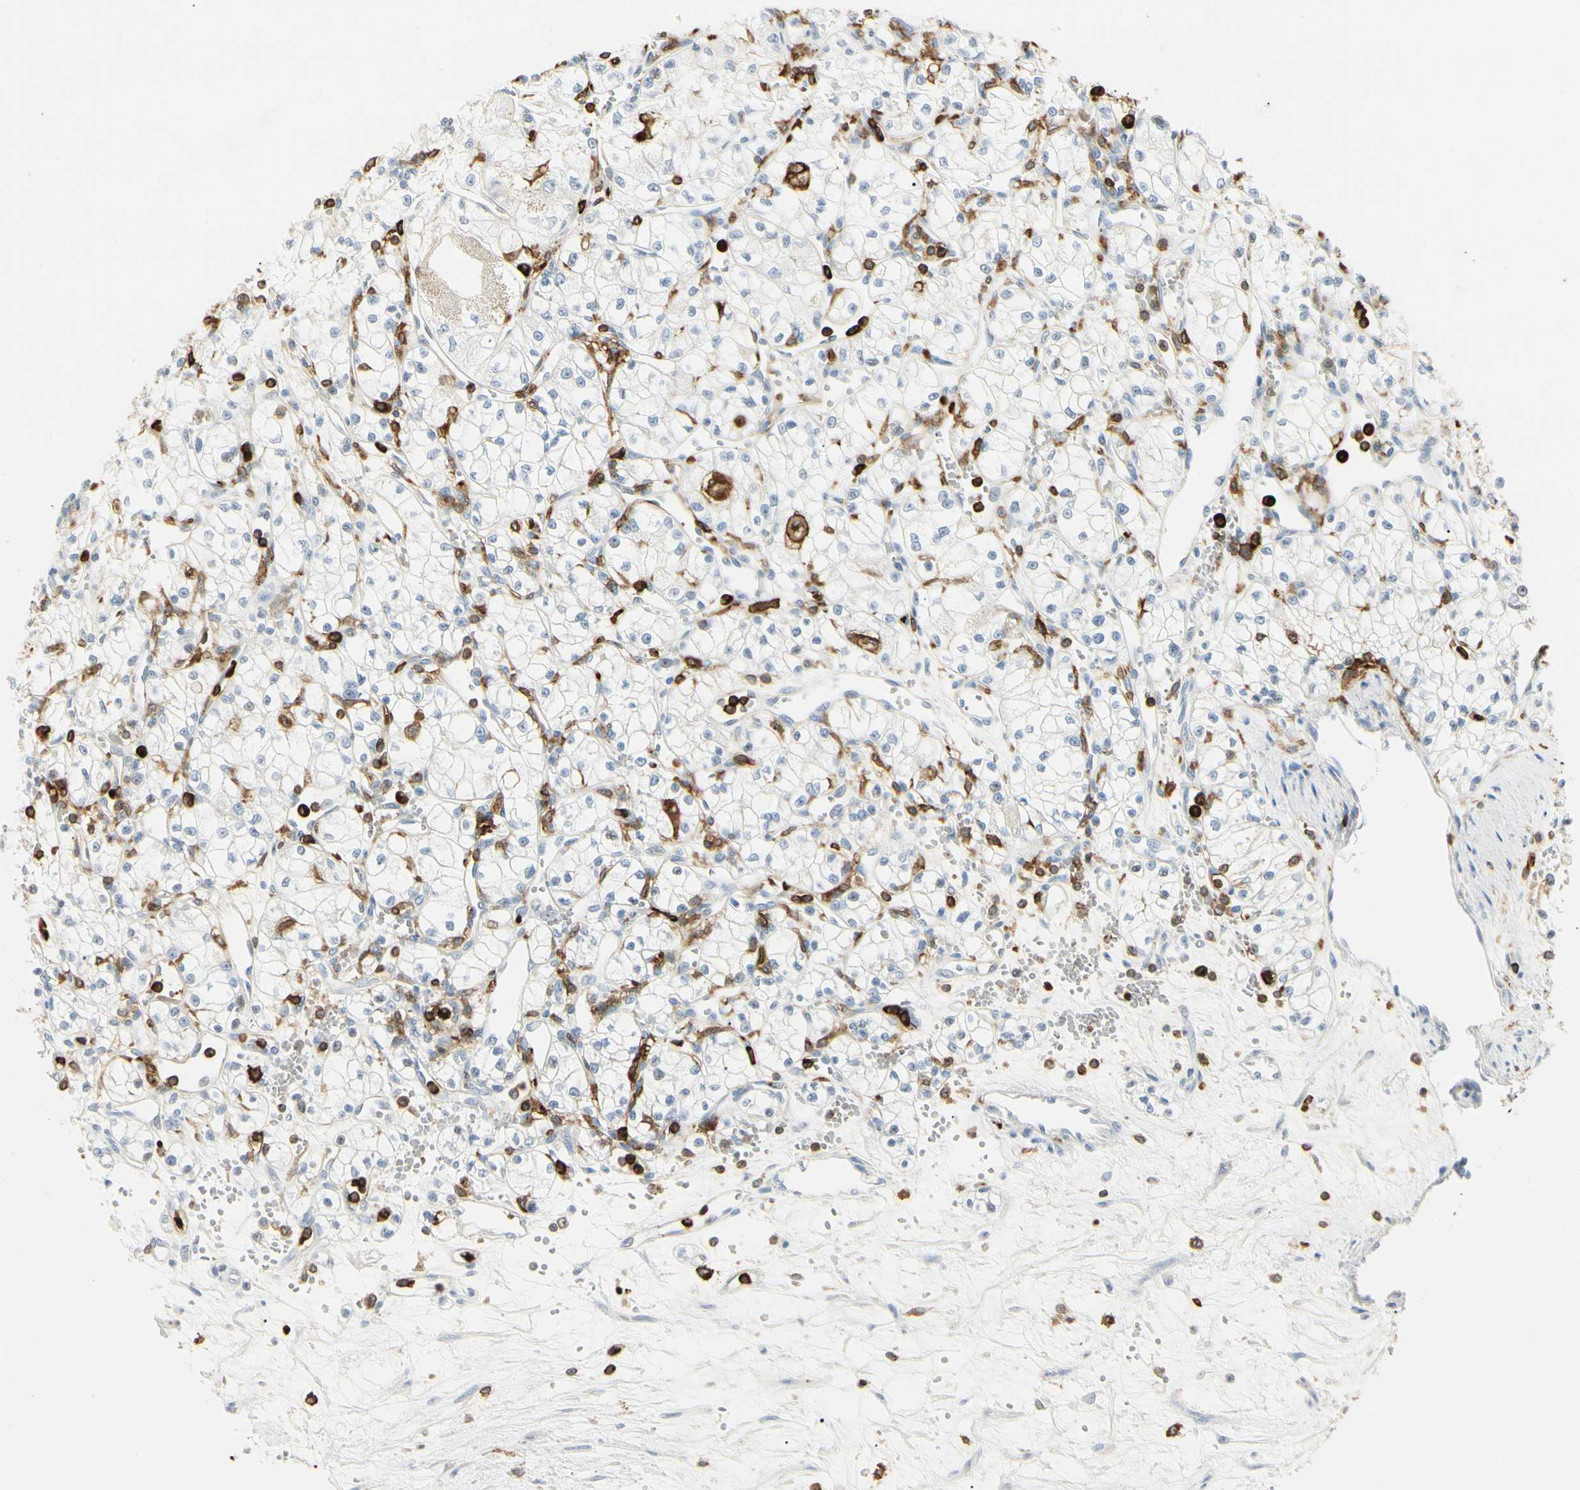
{"staining": {"intensity": "negative", "quantity": "none", "location": "none"}, "tissue": "renal cancer", "cell_type": "Tumor cells", "image_type": "cancer", "snomed": [{"axis": "morphology", "description": "Normal tissue, NOS"}, {"axis": "morphology", "description": "Adenocarcinoma, NOS"}, {"axis": "topography", "description": "Kidney"}], "caption": "Immunohistochemical staining of adenocarcinoma (renal) reveals no significant expression in tumor cells. The staining was performed using DAB to visualize the protein expression in brown, while the nuclei were stained in blue with hematoxylin (Magnification: 20x).", "gene": "ITGB2", "patient": {"sex": "male", "age": 59}}